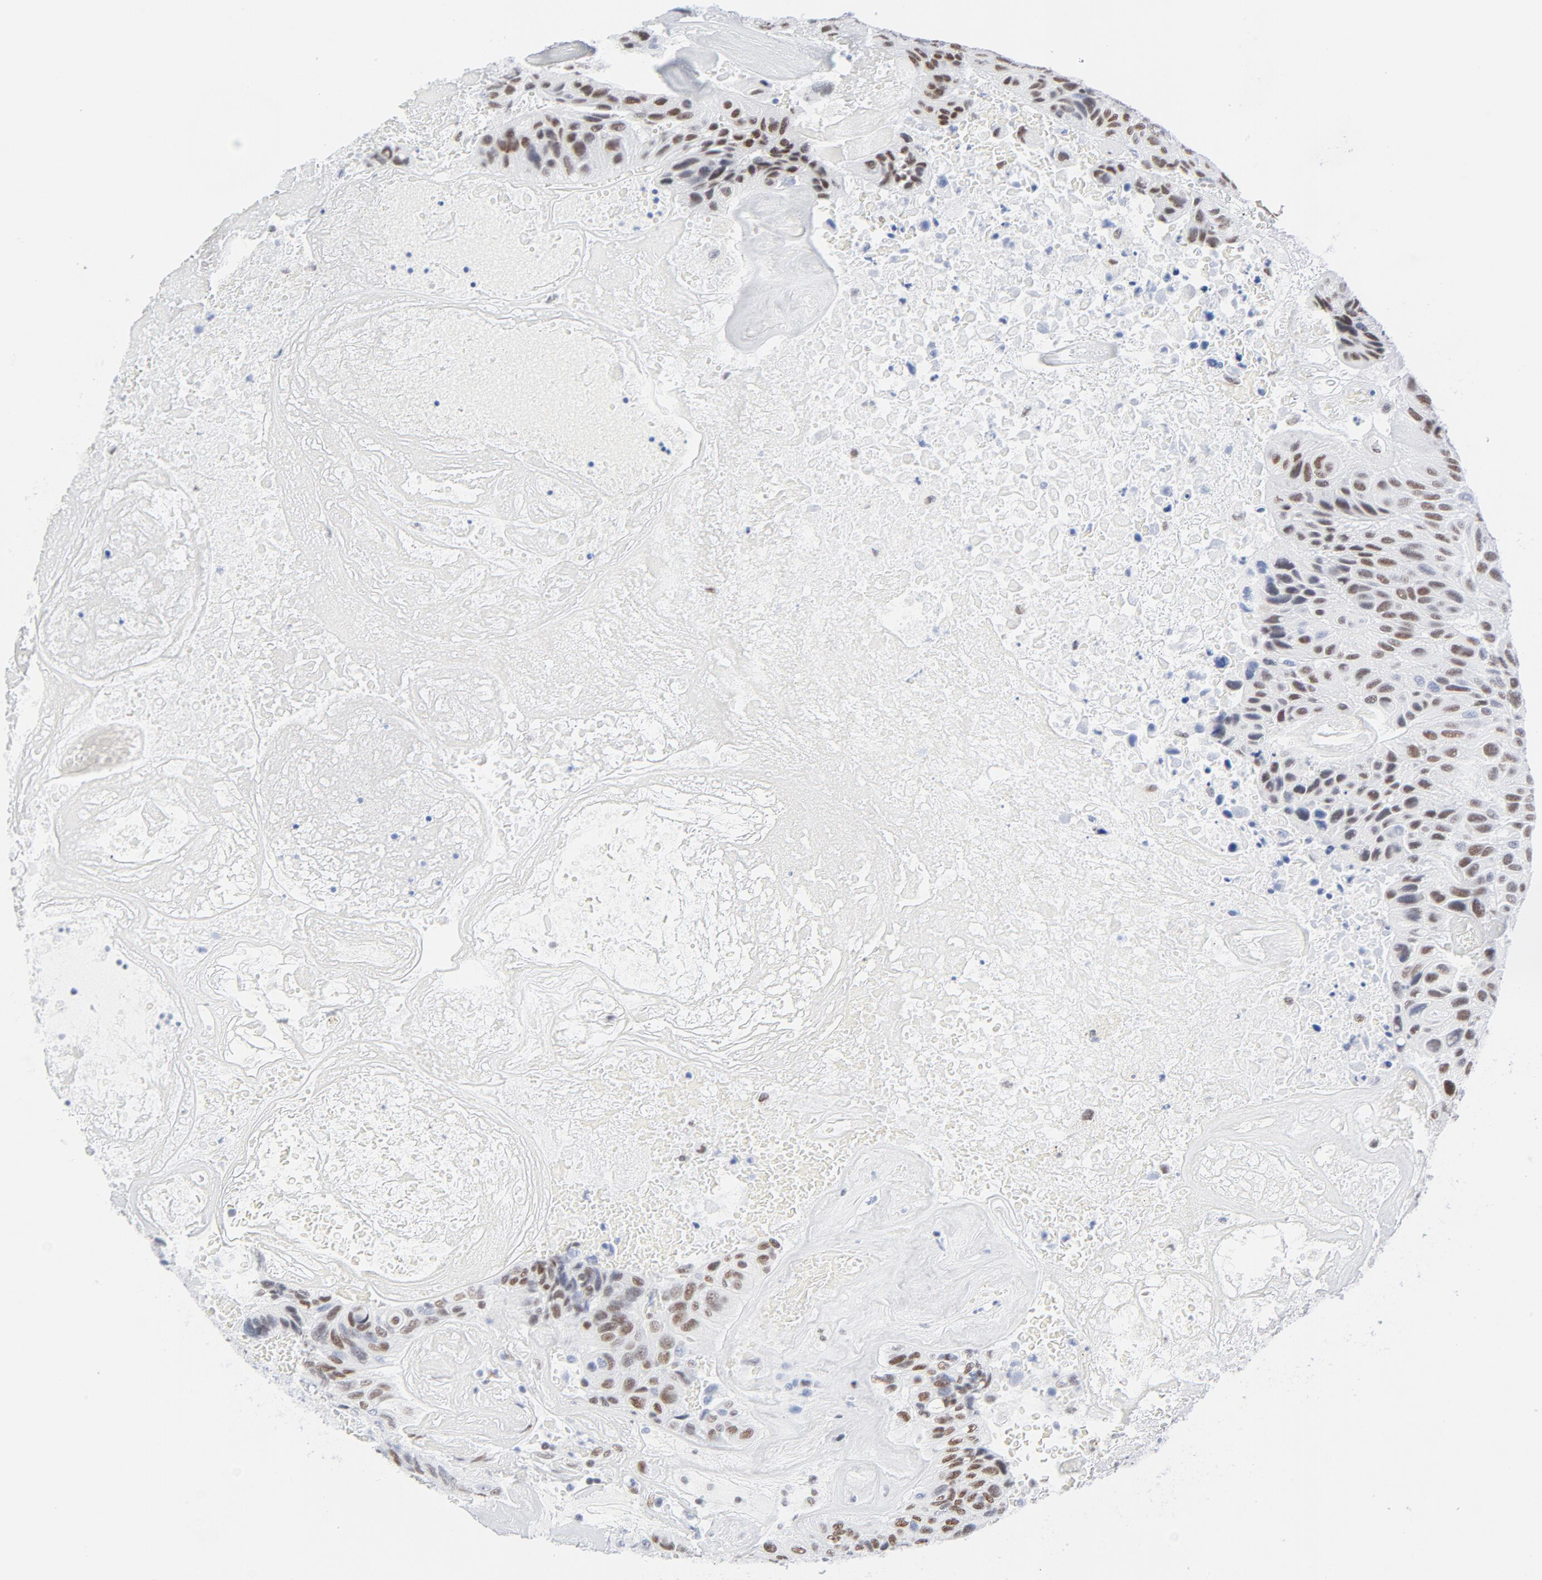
{"staining": {"intensity": "moderate", "quantity": "25%-75%", "location": "nuclear"}, "tissue": "urothelial cancer", "cell_type": "Tumor cells", "image_type": "cancer", "snomed": [{"axis": "morphology", "description": "Urothelial carcinoma, High grade"}, {"axis": "topography", "description": "Urinary bladder"}], "caption": "Immunohistochemical staining of high-grade urothelial carcinoma shows medium levels of moderate nuclear expression in approximately 25%-75% of tumor cells. Nuclei are stained in blue.", "gene": "ATF2", "patient": {"sex": "male", "age": 66}}